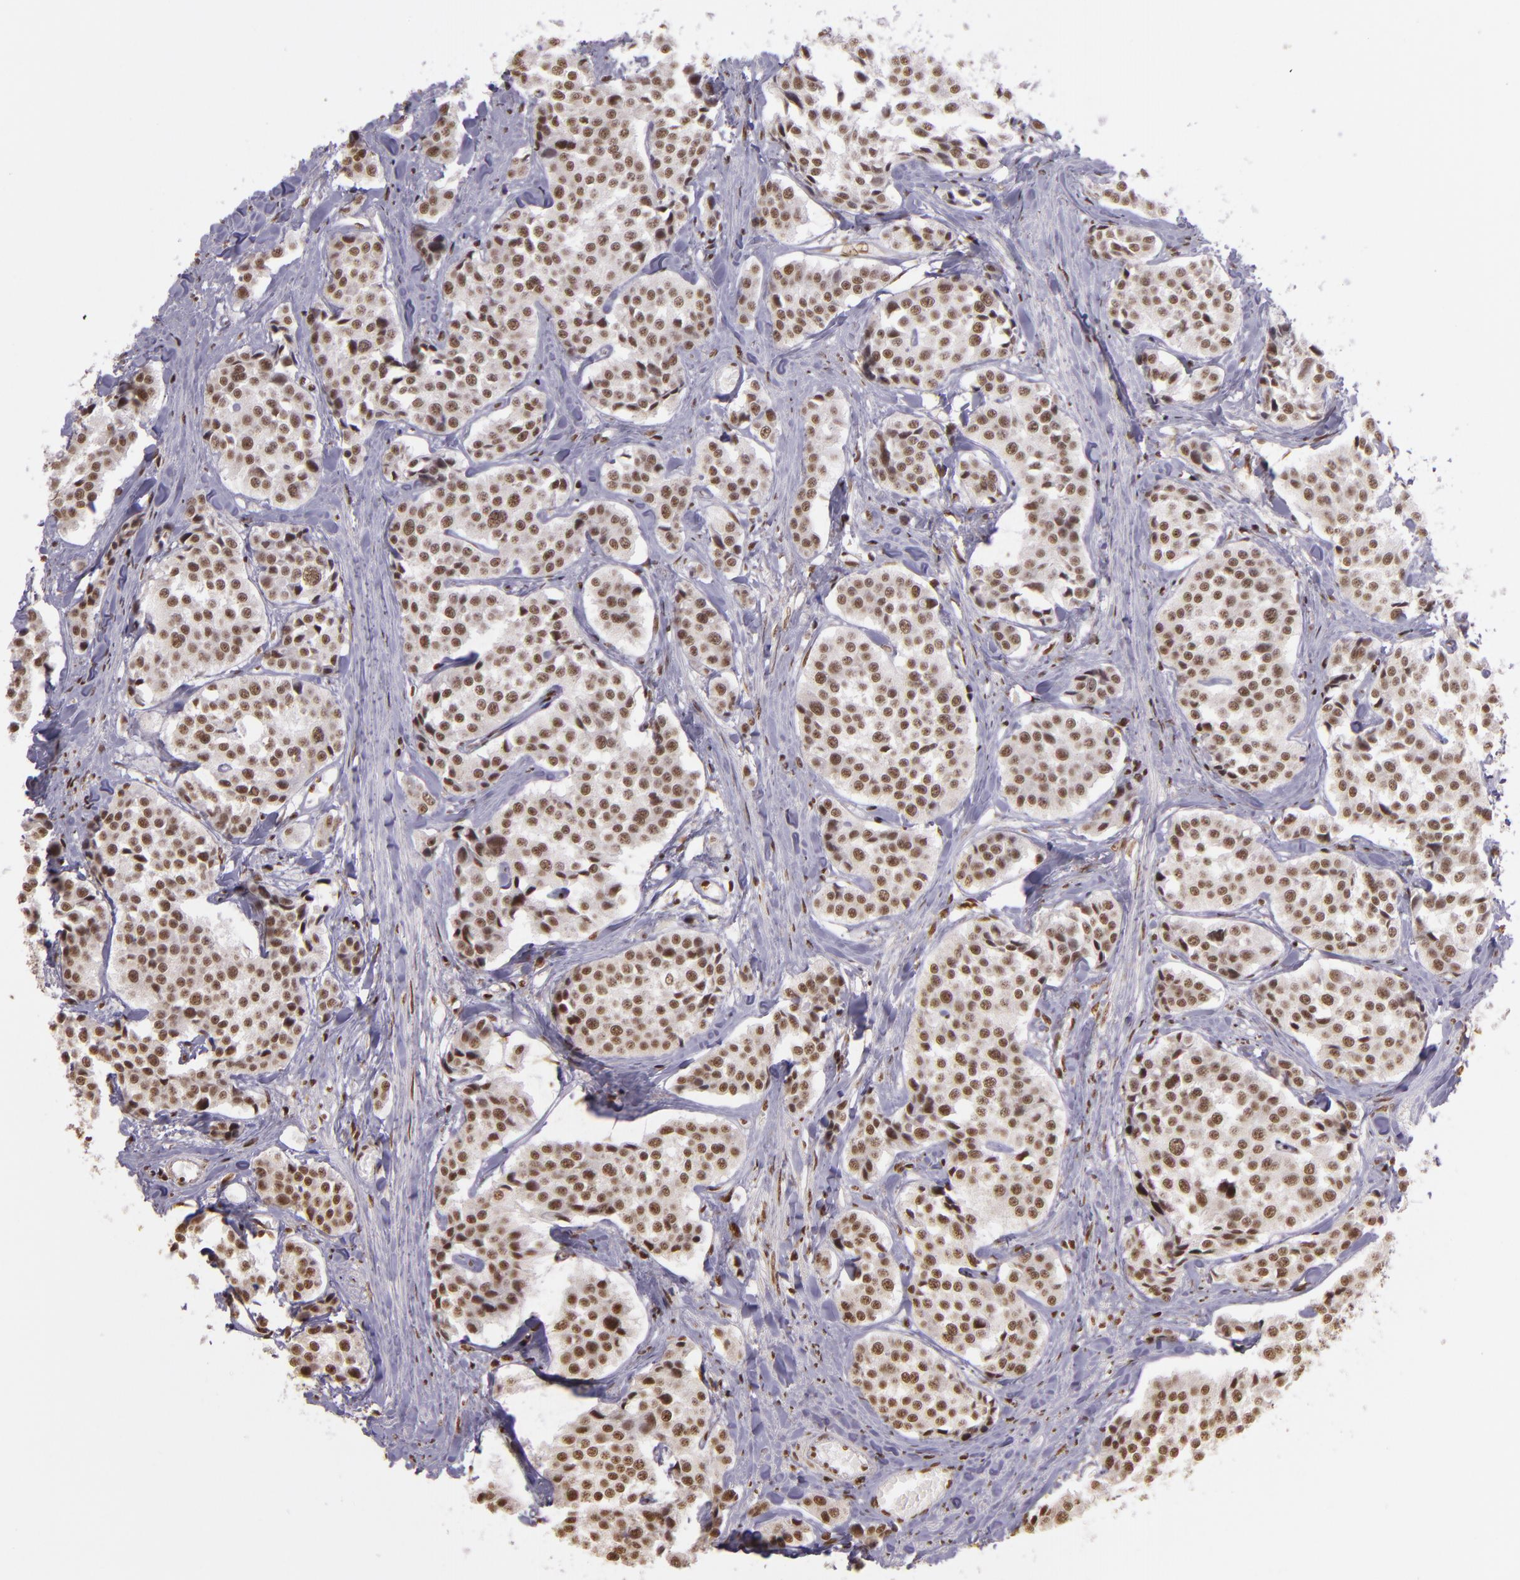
{"staining": {"intensity": "moderate", "quantity": ">75%", "location": "nuclear"}, "tissue": "carcinoid", "cell_type": "Tumor cells", "image_type": "cancer", "snomed": [{"axis": "morphology", "description": "Carcinoid, malignant, NOS"}, {"axis": "topography", "description": "Small intestine"}], "caption": "IHC photomicrograph of carcinoid stained for a protein (brown), which displays medium levels of moderate nuclear expression in approximately >75% of tumor cells.", "gene": "USF1", "patient": {"sex": "male", "age": 60}}